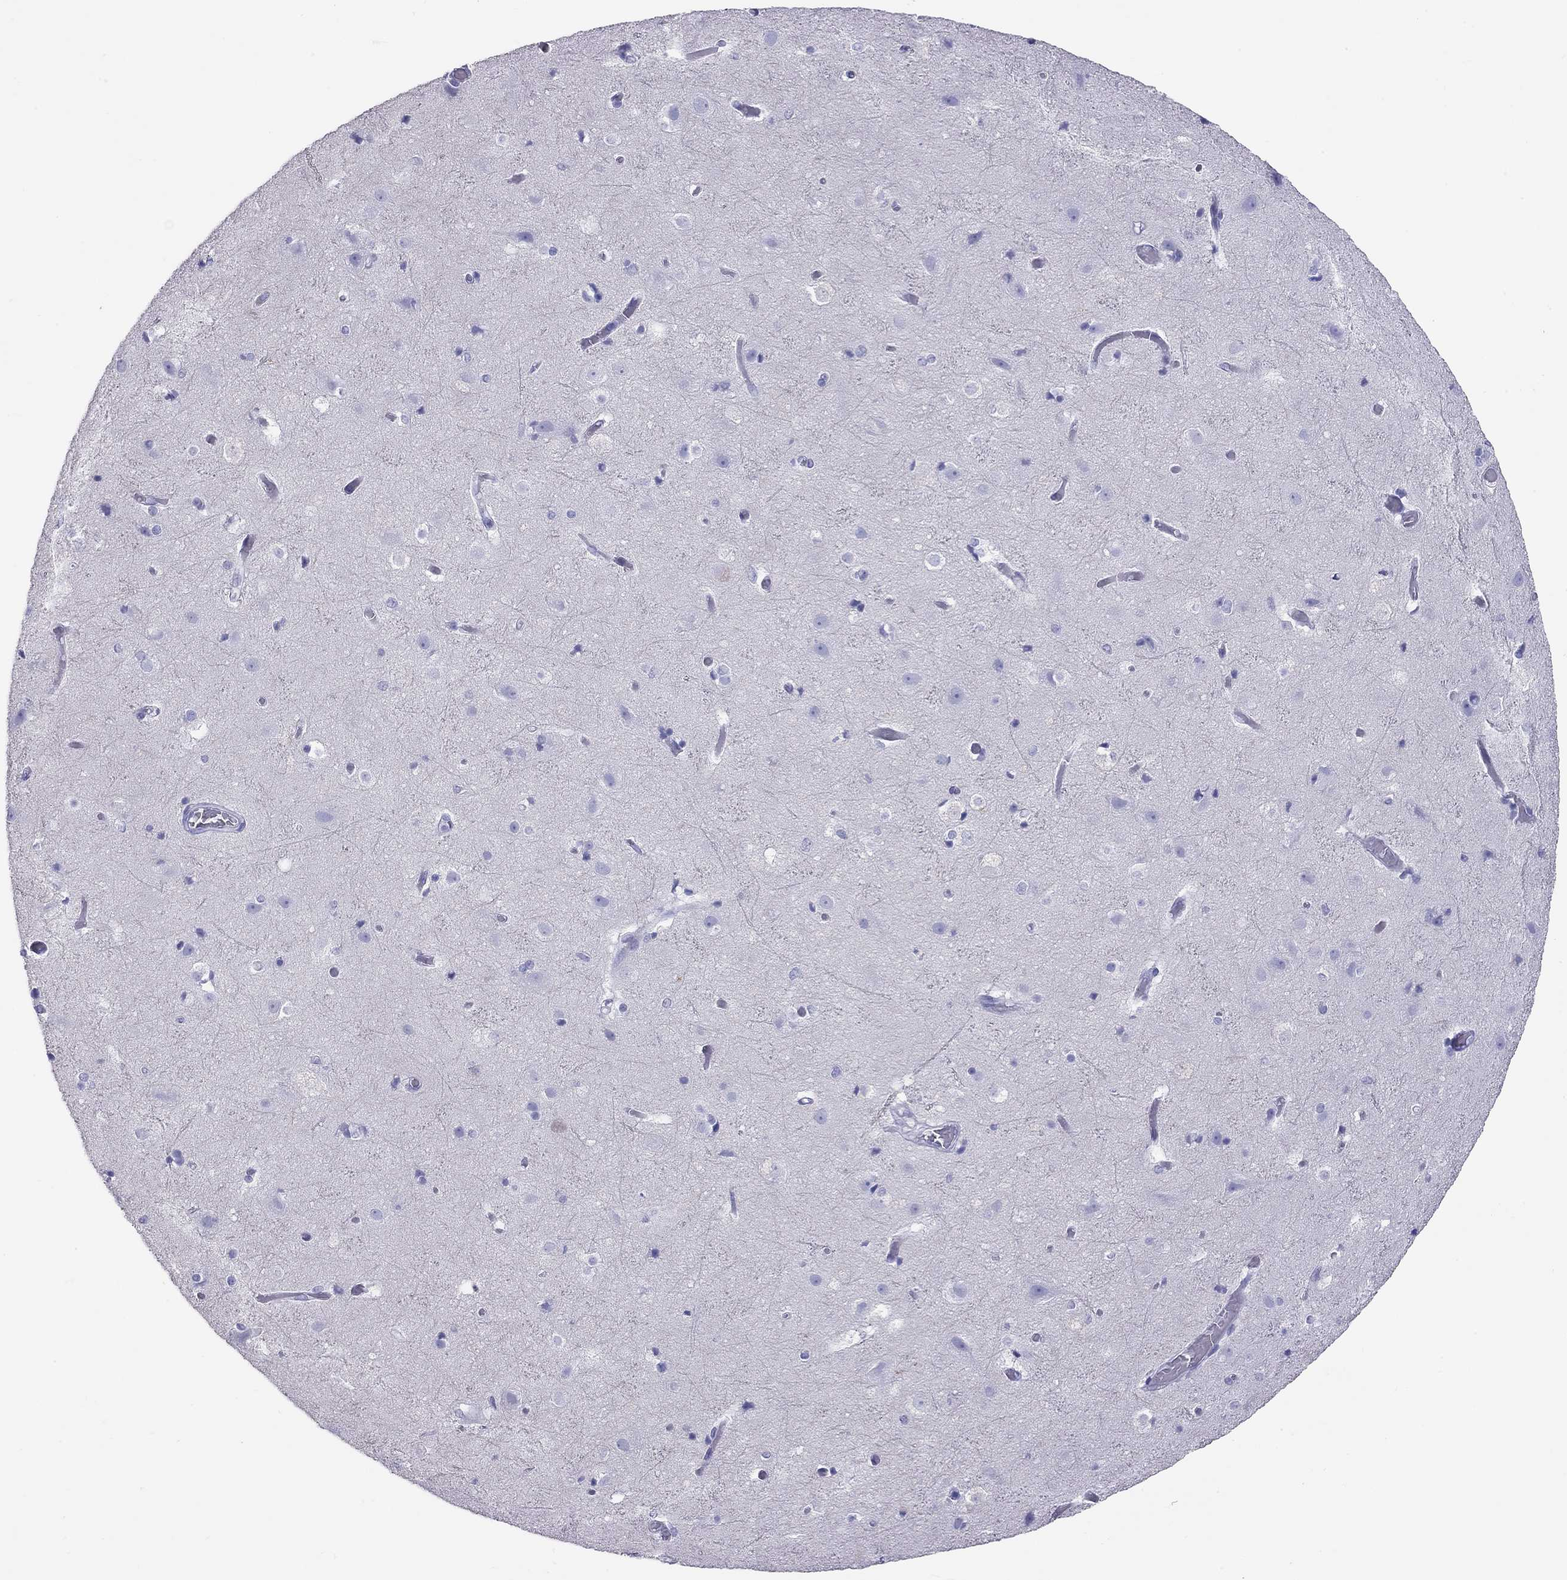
{"staining": {"intensity": "negative", "quantity": "none", "location": "none"}, "tissue": "cerebral cortex", "cell_type": "Endothelial cells", "image_type": "normal", "snomed": [{"axis": "morphology", "description": "Normal tissue, NOS"}, {"axis": "topography", "description": "Cerebral cortex"}], "caption": "Histopathology image shows no significant protein expression in endothelial cells of unremarkable cerebral cortex.", "gene": "HLA", "patient": {"sex": "female", "age": 52}}